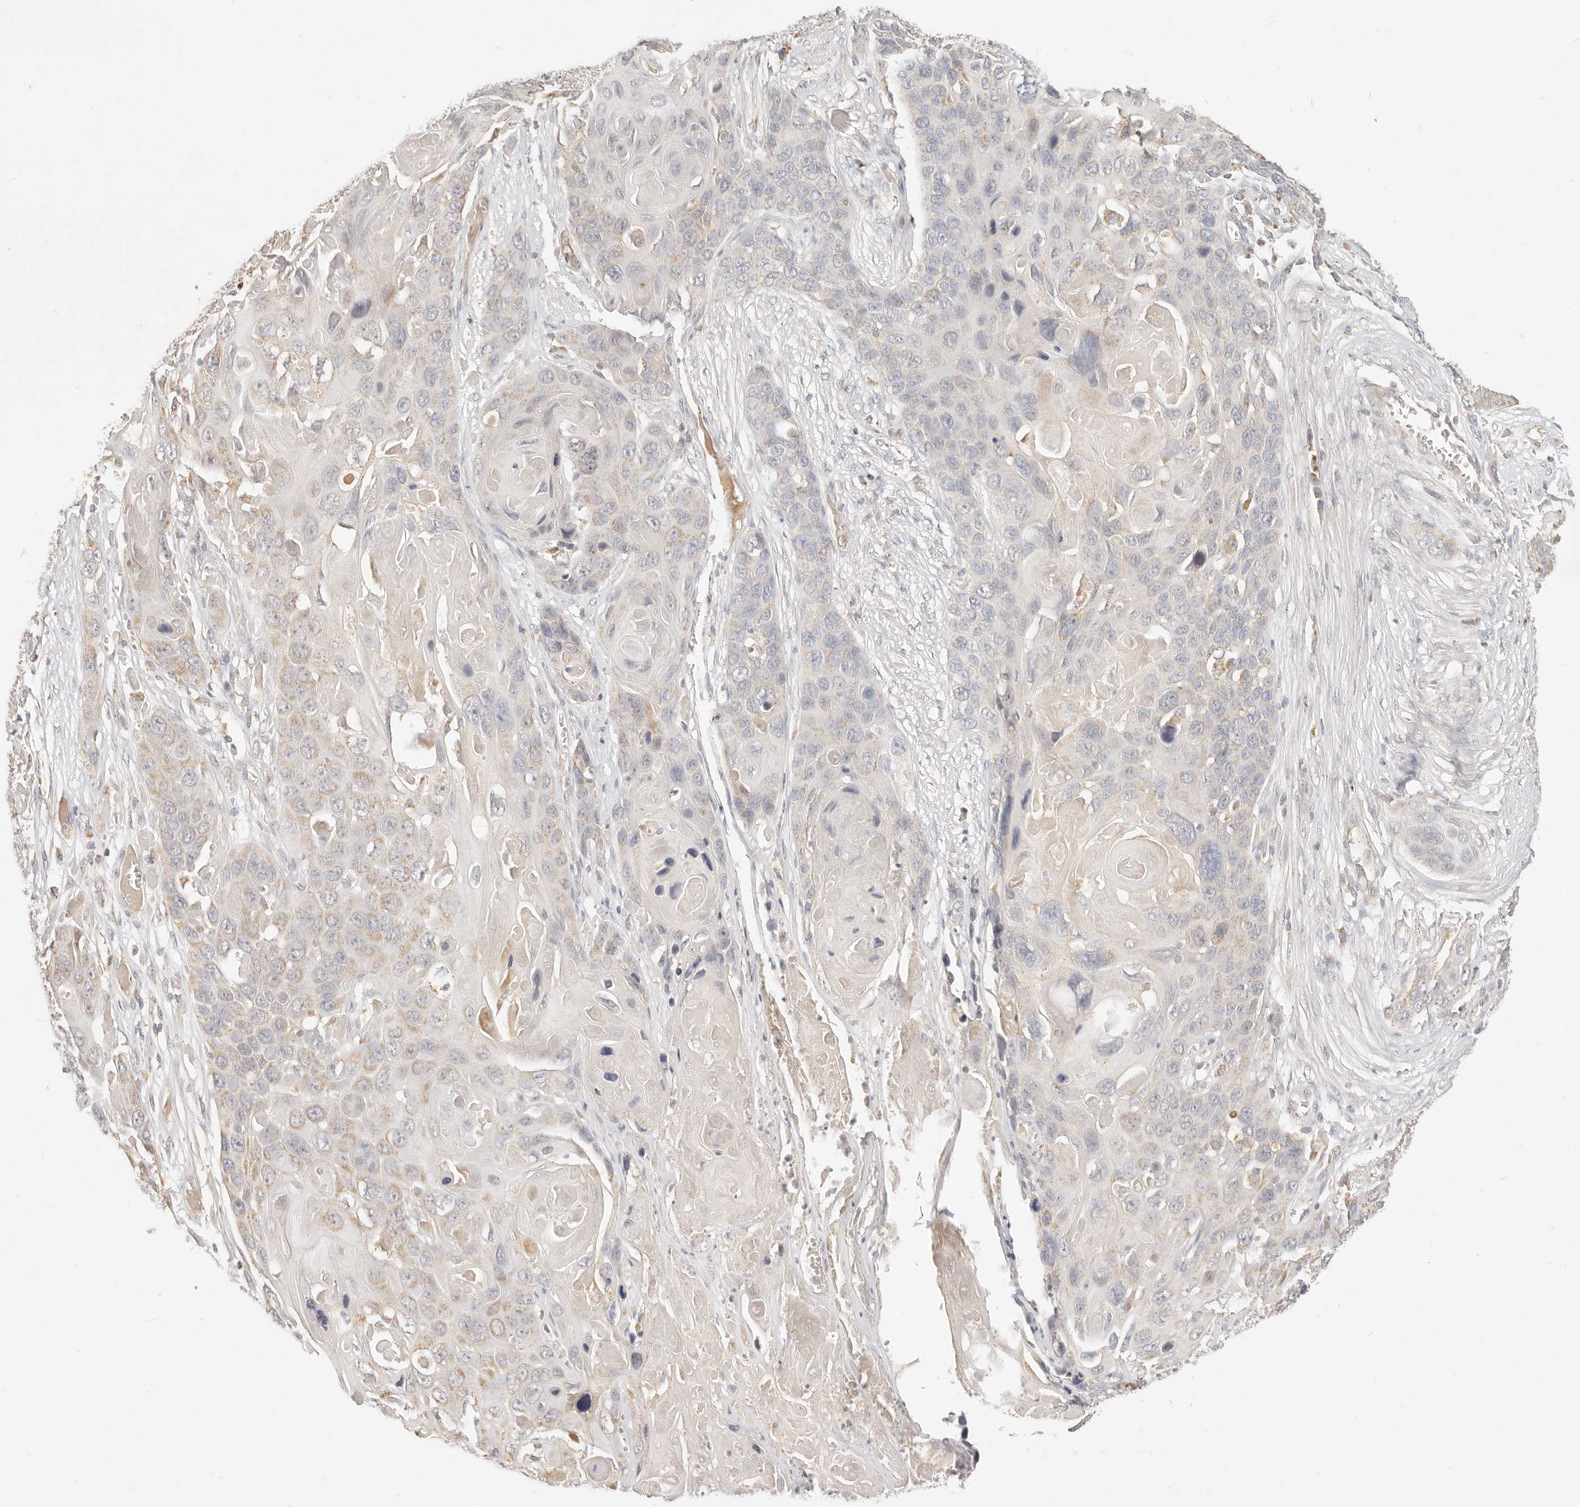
{"staining": {"intensity": "weak", "quantity": "<25%", "location": "cytoplasmic/membranous"}, "tissue": "skin cancer", "cell_type": "Tumor cells", "image_type": "cancer", "snomed": [{"axis": "morphology", "description": "Squamous cell carcinoma, NOS"}, {"axis": "topography", "description": "Skin"}], "caption": "Histopathology image shows no significant protein expression in tumor cells of squamous cell carcinoma (skin).", "gene": "CPLANE2", "patient": {"sex": "male", "age": 55}}